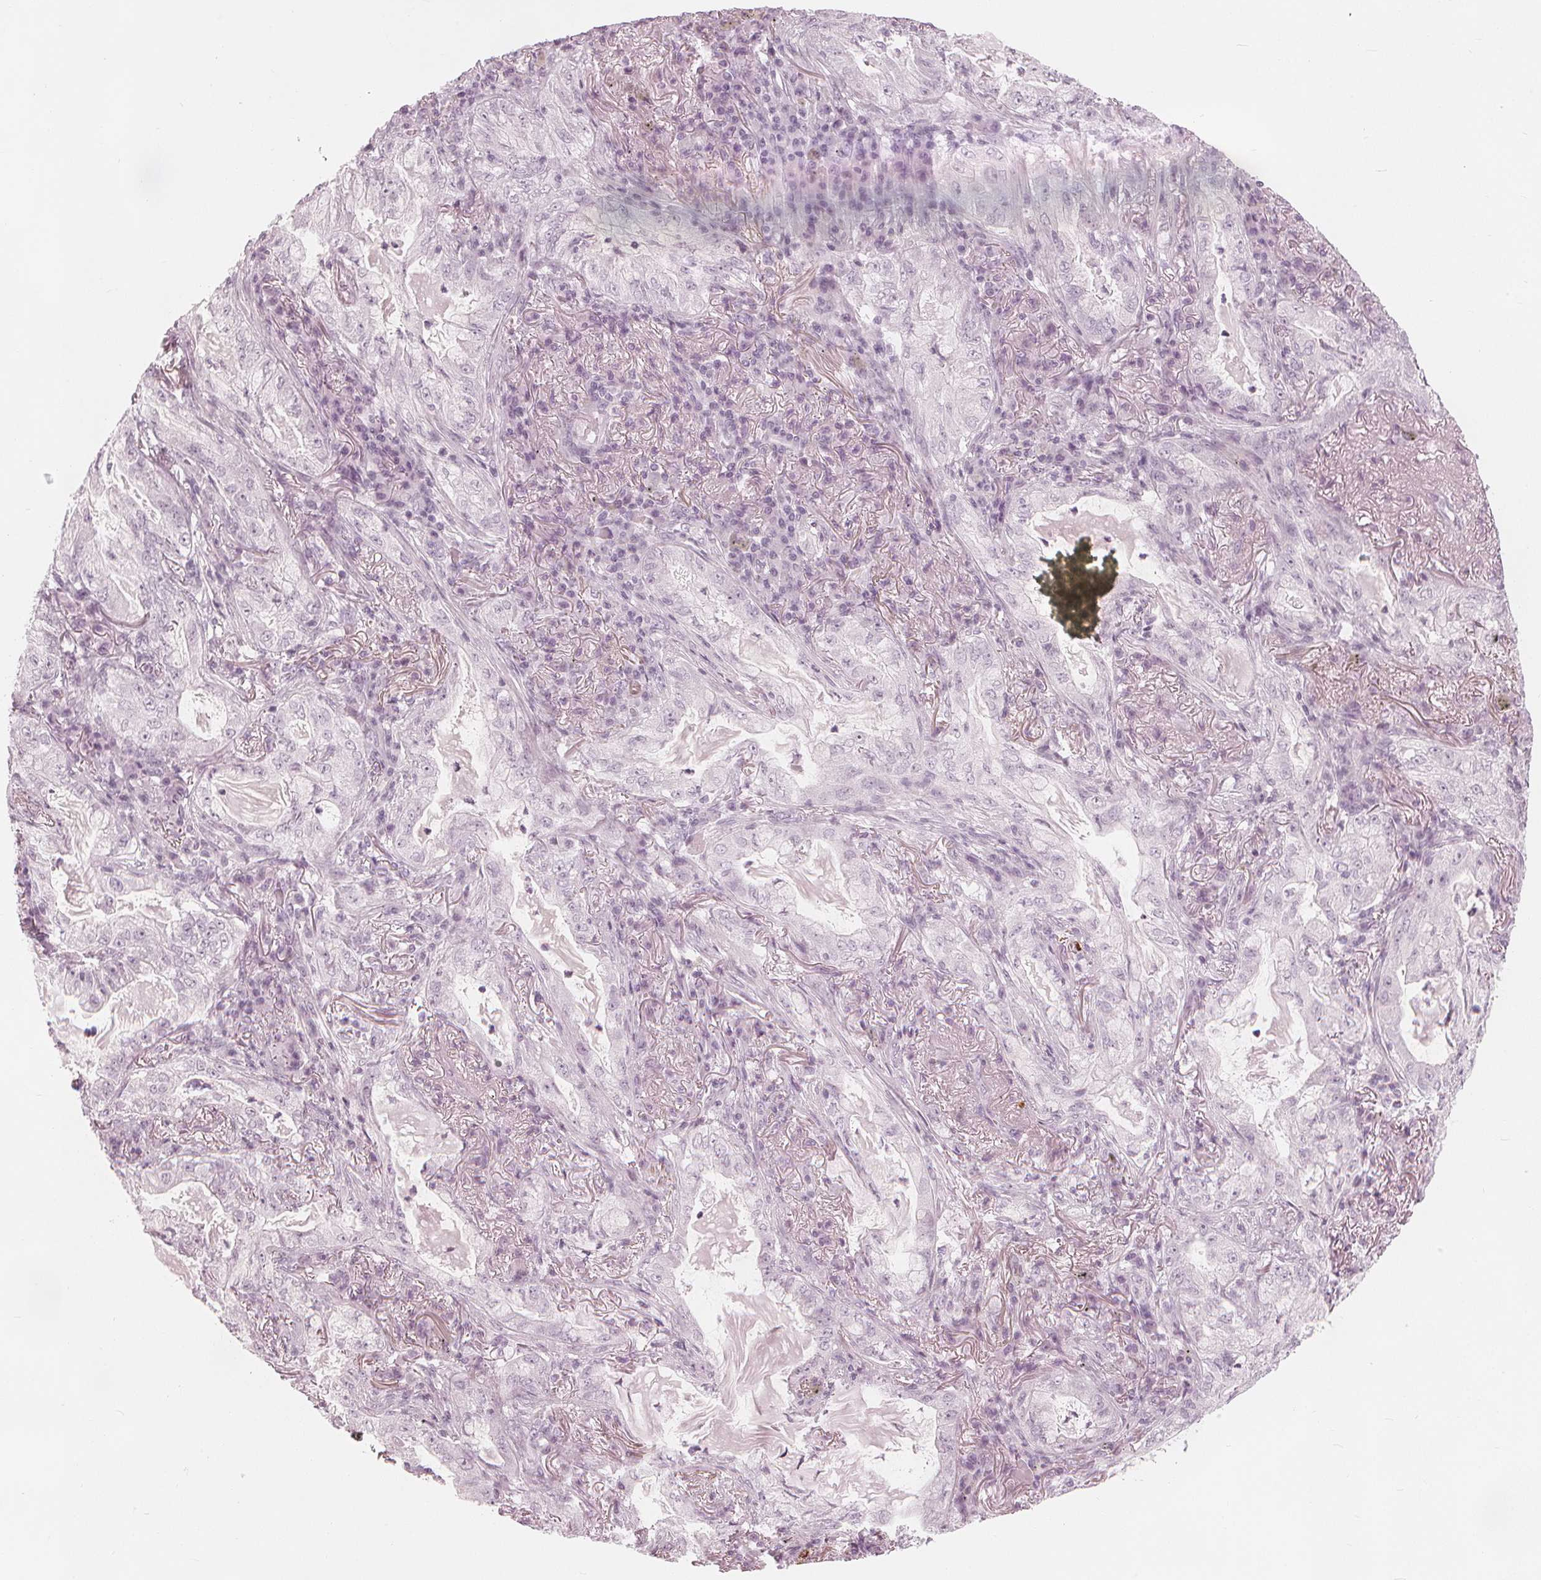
{"staining": {"intensity": "negative", "quantity": "none", "location": "none"}, "tissue": "lung cancer", "cell_type": "Tumor cells", "image_type": "cancer", "snomed": [{"axis": "morphology", "description": "Adenocarcinoma, NOS"}, {"axis": "topography", "description": "Lung"}], "caption": "Tumor cells show no significant protein expression in lung adenocarcinoma. (DAB (3,3'-diaminobenzidine) IHC visualized using brightfield microscopy, high magnification).", "gene": "PAEP", "patient": {"sex": "female", "age": 73}}